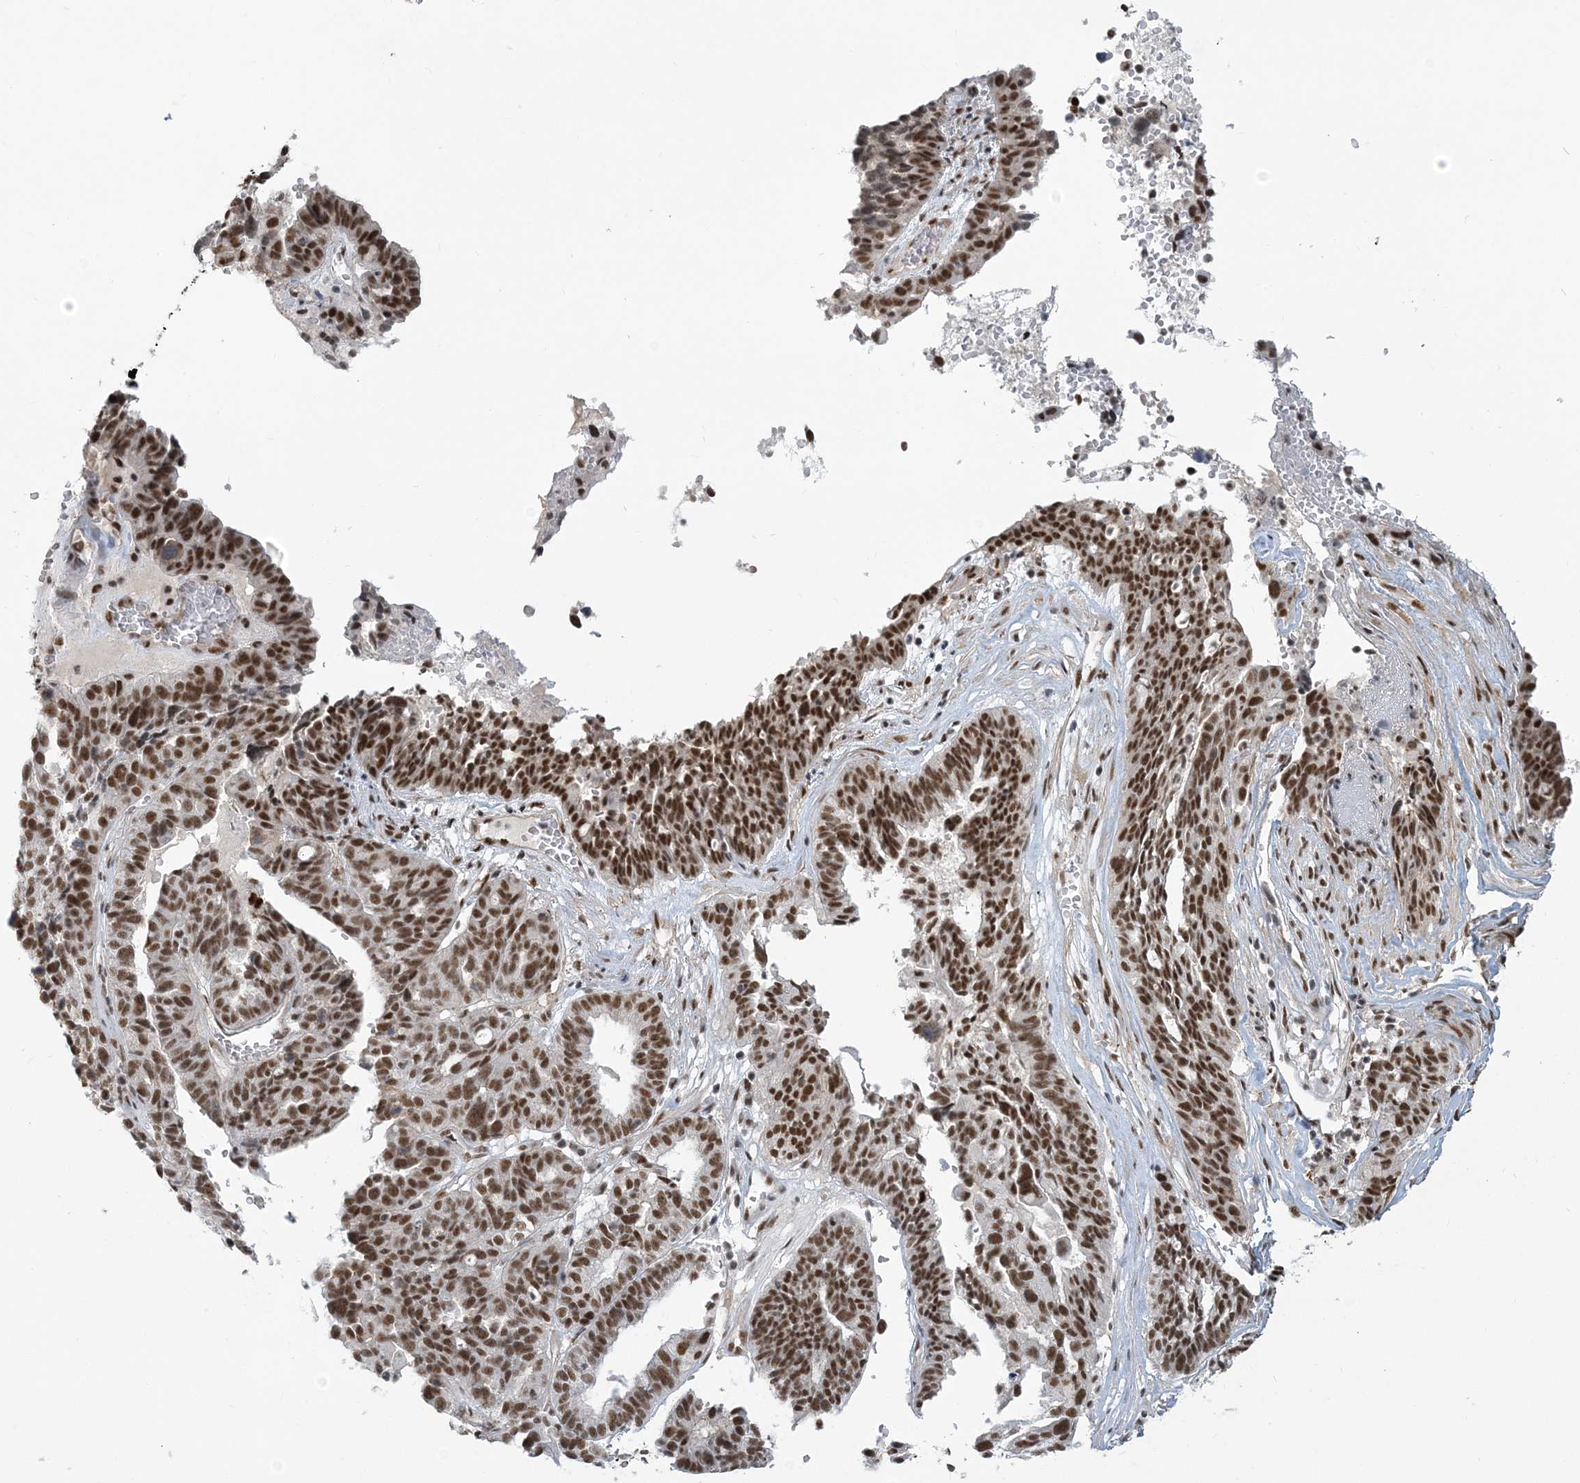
{"staining": {"intensity": "strong", "quantity": ">75%", "location": "nuclear"}, "tissue": "ovarian cancer", "cell_type": "Tumor cells", "image_type": "cancer", "snomed": [{"axis": "morphology", "description": "Cystadenocarcinoma, serous, NOS"}, {"axis": "topography", "description": "Ovary"}], "caption": "Protein analysis of ovarian serous cystadenocarcinoma tissue reveals strong nuclear staining in approximately >75% of tumor cells.", "gene": "PLRG1", "patient": {"sex": "female", "age": 59}}